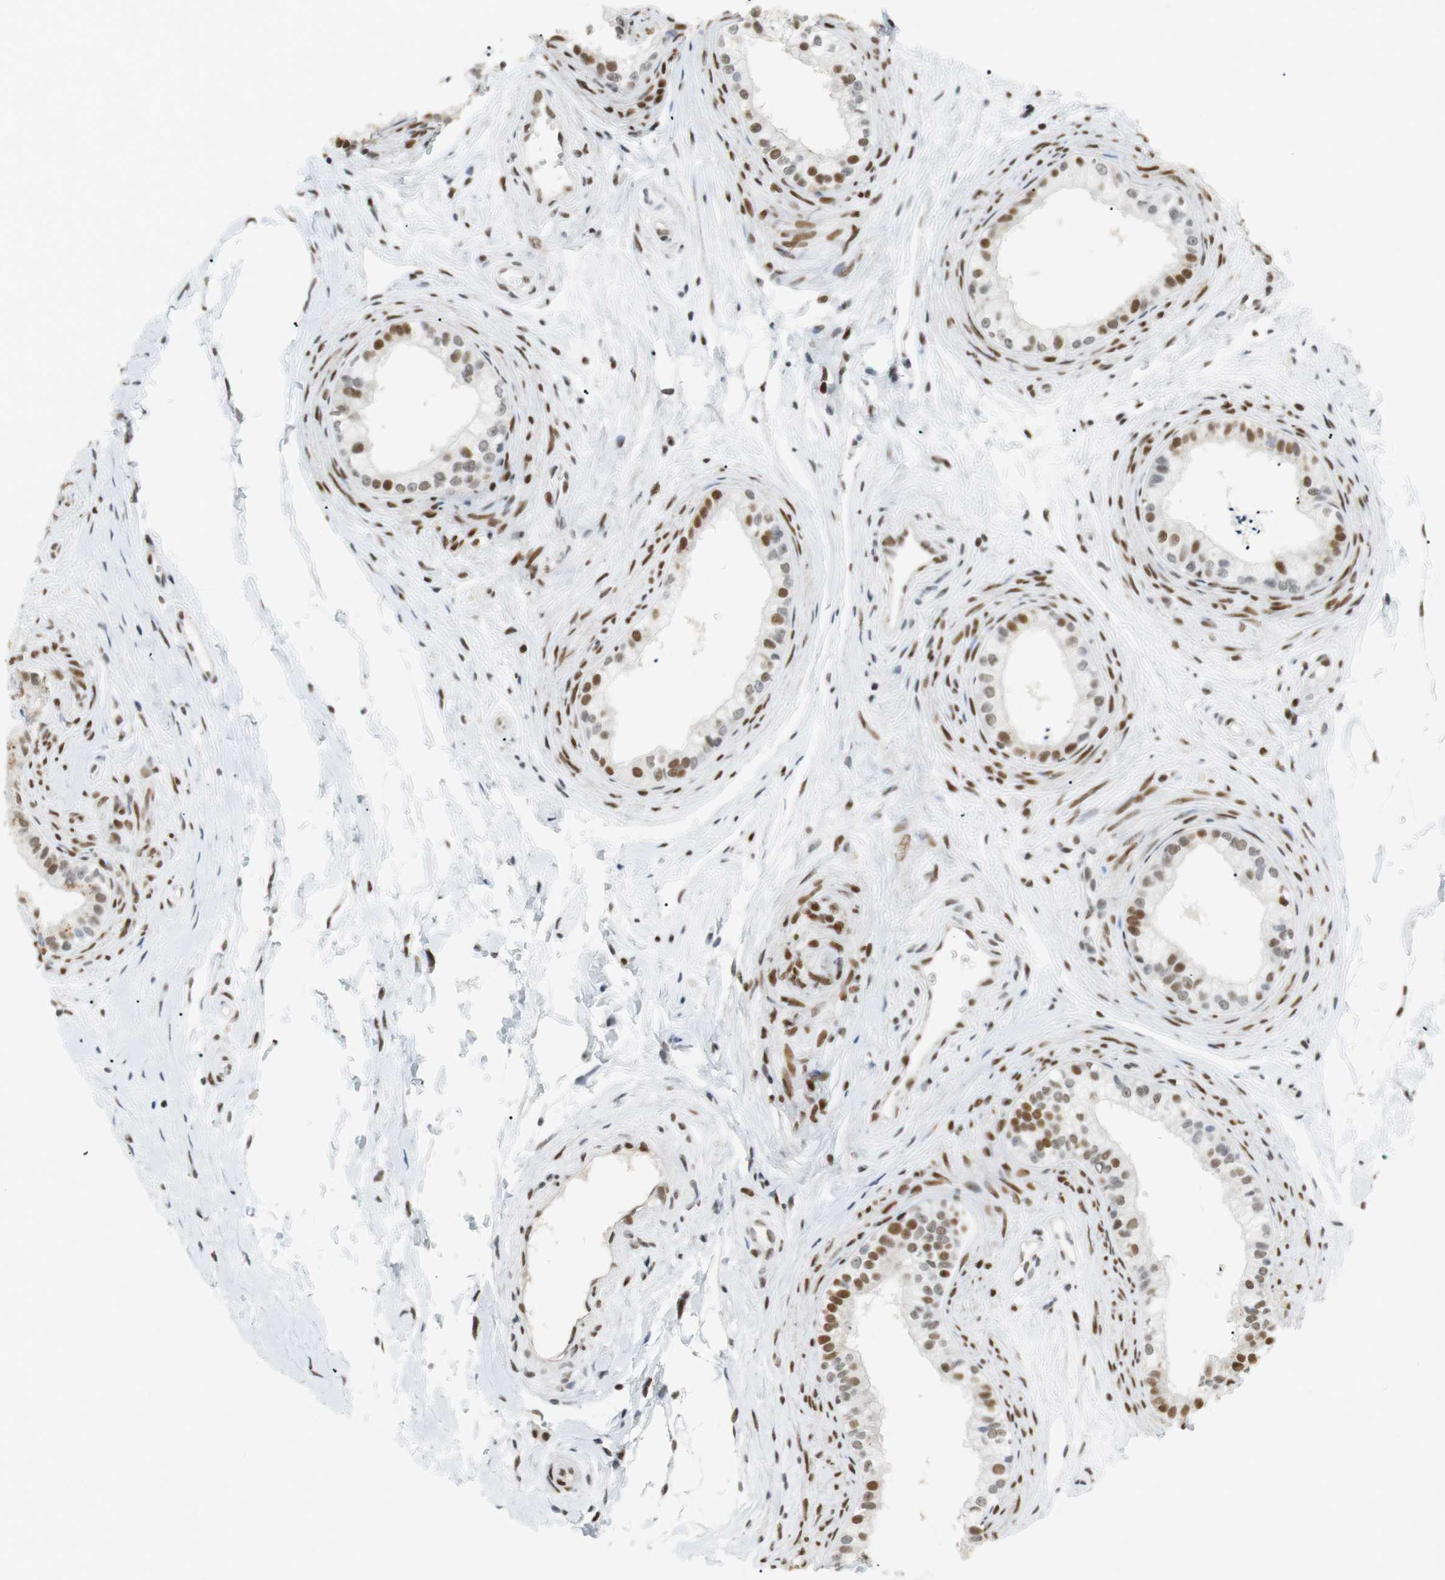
{"staining": {"intensity": "moderate", "quantity": "25%-75%", "location": "nuclear"}, "tissue": "epididymis", "cell_type": "Glandular cells", "image_type": "normal", "snomed": [{"axis": "morphology", "description": "Normal tissue, NOS"}, {"axis": "topography", "description": "Epididymis"}], "caption": "IHC photomicrograph of unremarkable epididymis stained for a protein (brown), which demonstrates medium levels of moderate nuclear positivity in about 25%-75% of glandular cells.", "gene": "BMI1", "patient": {"sex": "male", "age": 56}}